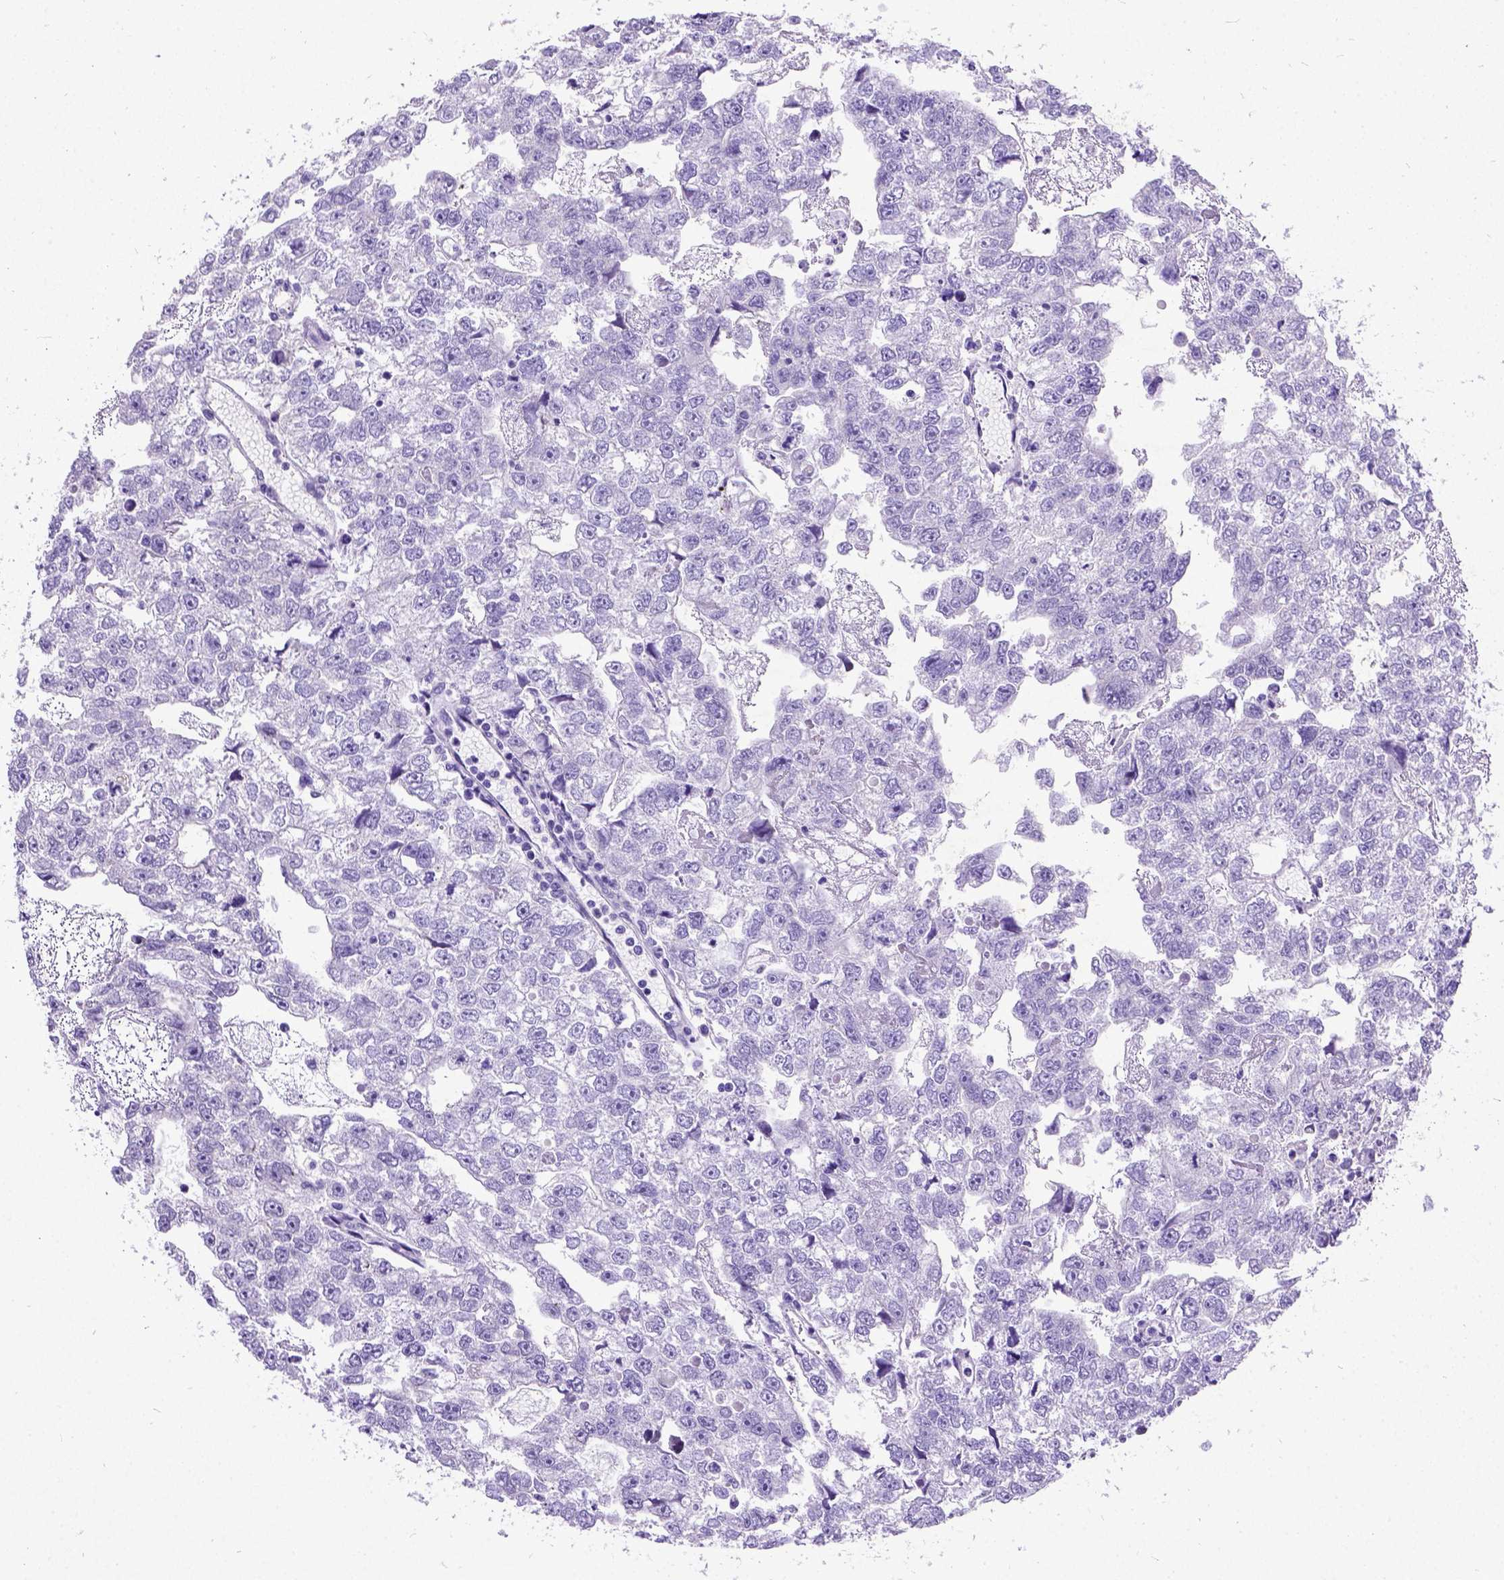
{"staining": {"intensity": "negative", "quantity": "none", "location": "none"}, "tissue": "testis cancer", "cell_type": "Tumor cells", "image_type": "cancer", "snomed": [{"axis": "morphology", "description": "Carcinoma, Embryonal, NOS"}, {"axis": "morphology", "description": "Teratoma, malignant, NOS"}, {"axis": "topography", "description": "Testis"}], "caption": "DAB immunohistochemical staining of testis teratoma (malignant) demonstrates no significant staining in tumor cells.", "gene": "NEUROD4", "patient": {"sex": "male", "age": 44}}